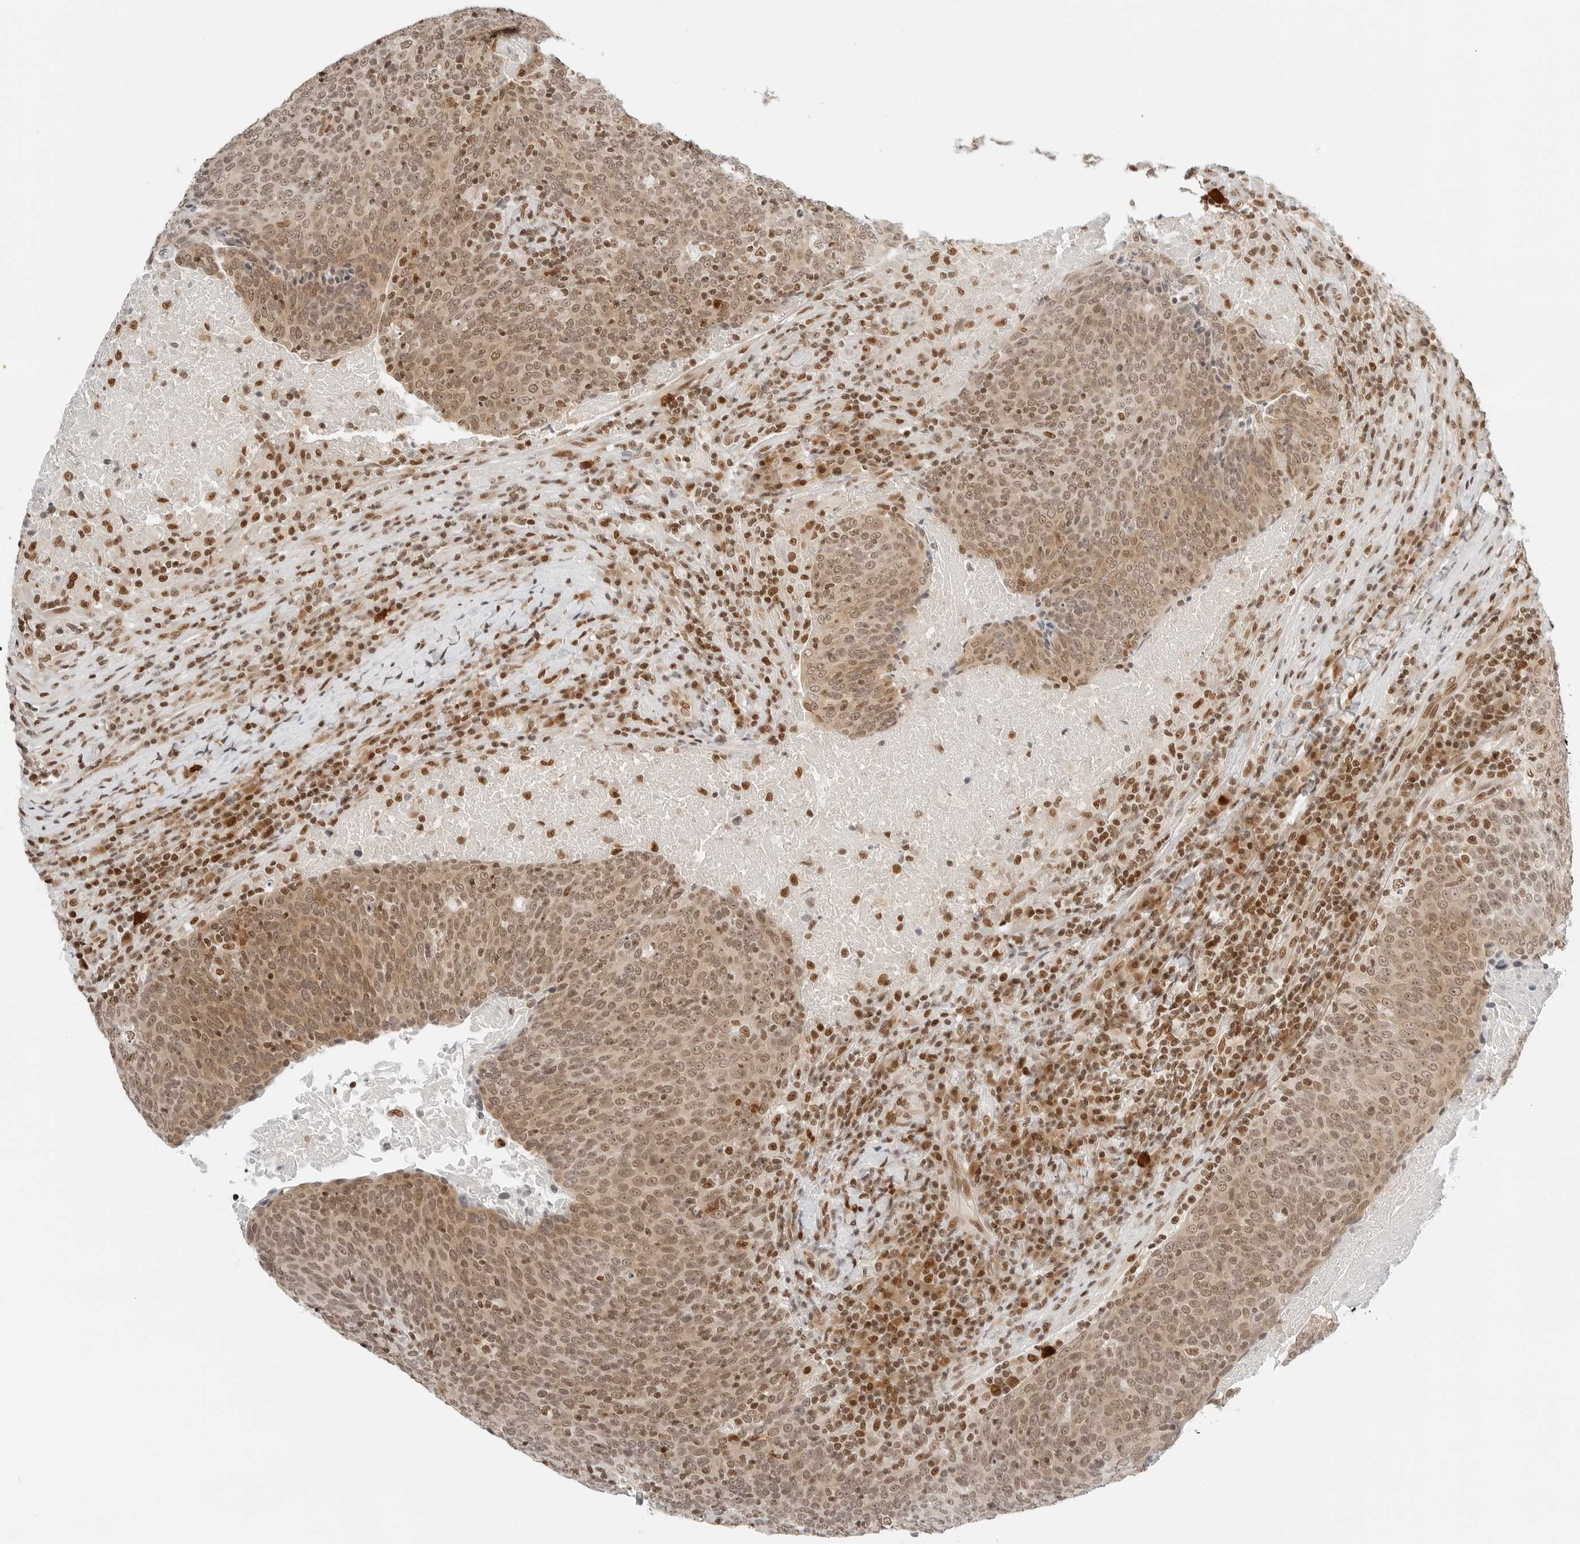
{"staining": {"intensity": "moderate", "quantity": ">75%", "location": "cytoplasmic/membranous,nuclear"}, "tissue": "head and neck cancer", "cell_type": "Tumor cells", "image_type": "cancer", "snomed": [{"axis": "morphology", "description": "Squamous cell carcinoma, NOS"}, {"axis": "morphology", "description": "Squamous cell carcinoma, metastatic, NOS"}, {"axis": "topography", "description": "Lymph node"}, {"axis": "topography", "description": "Head-Neck"}], "caption": "A micrograph of human head and neck cancer (metastatic squamous cell carcinoma) stained for a protein exhibits moderate cytoplasmic/membranous and nuclear brown staining in tumor cells.", "gene": "CRTC2", "patient": {"sex": "male", "age": 62}}